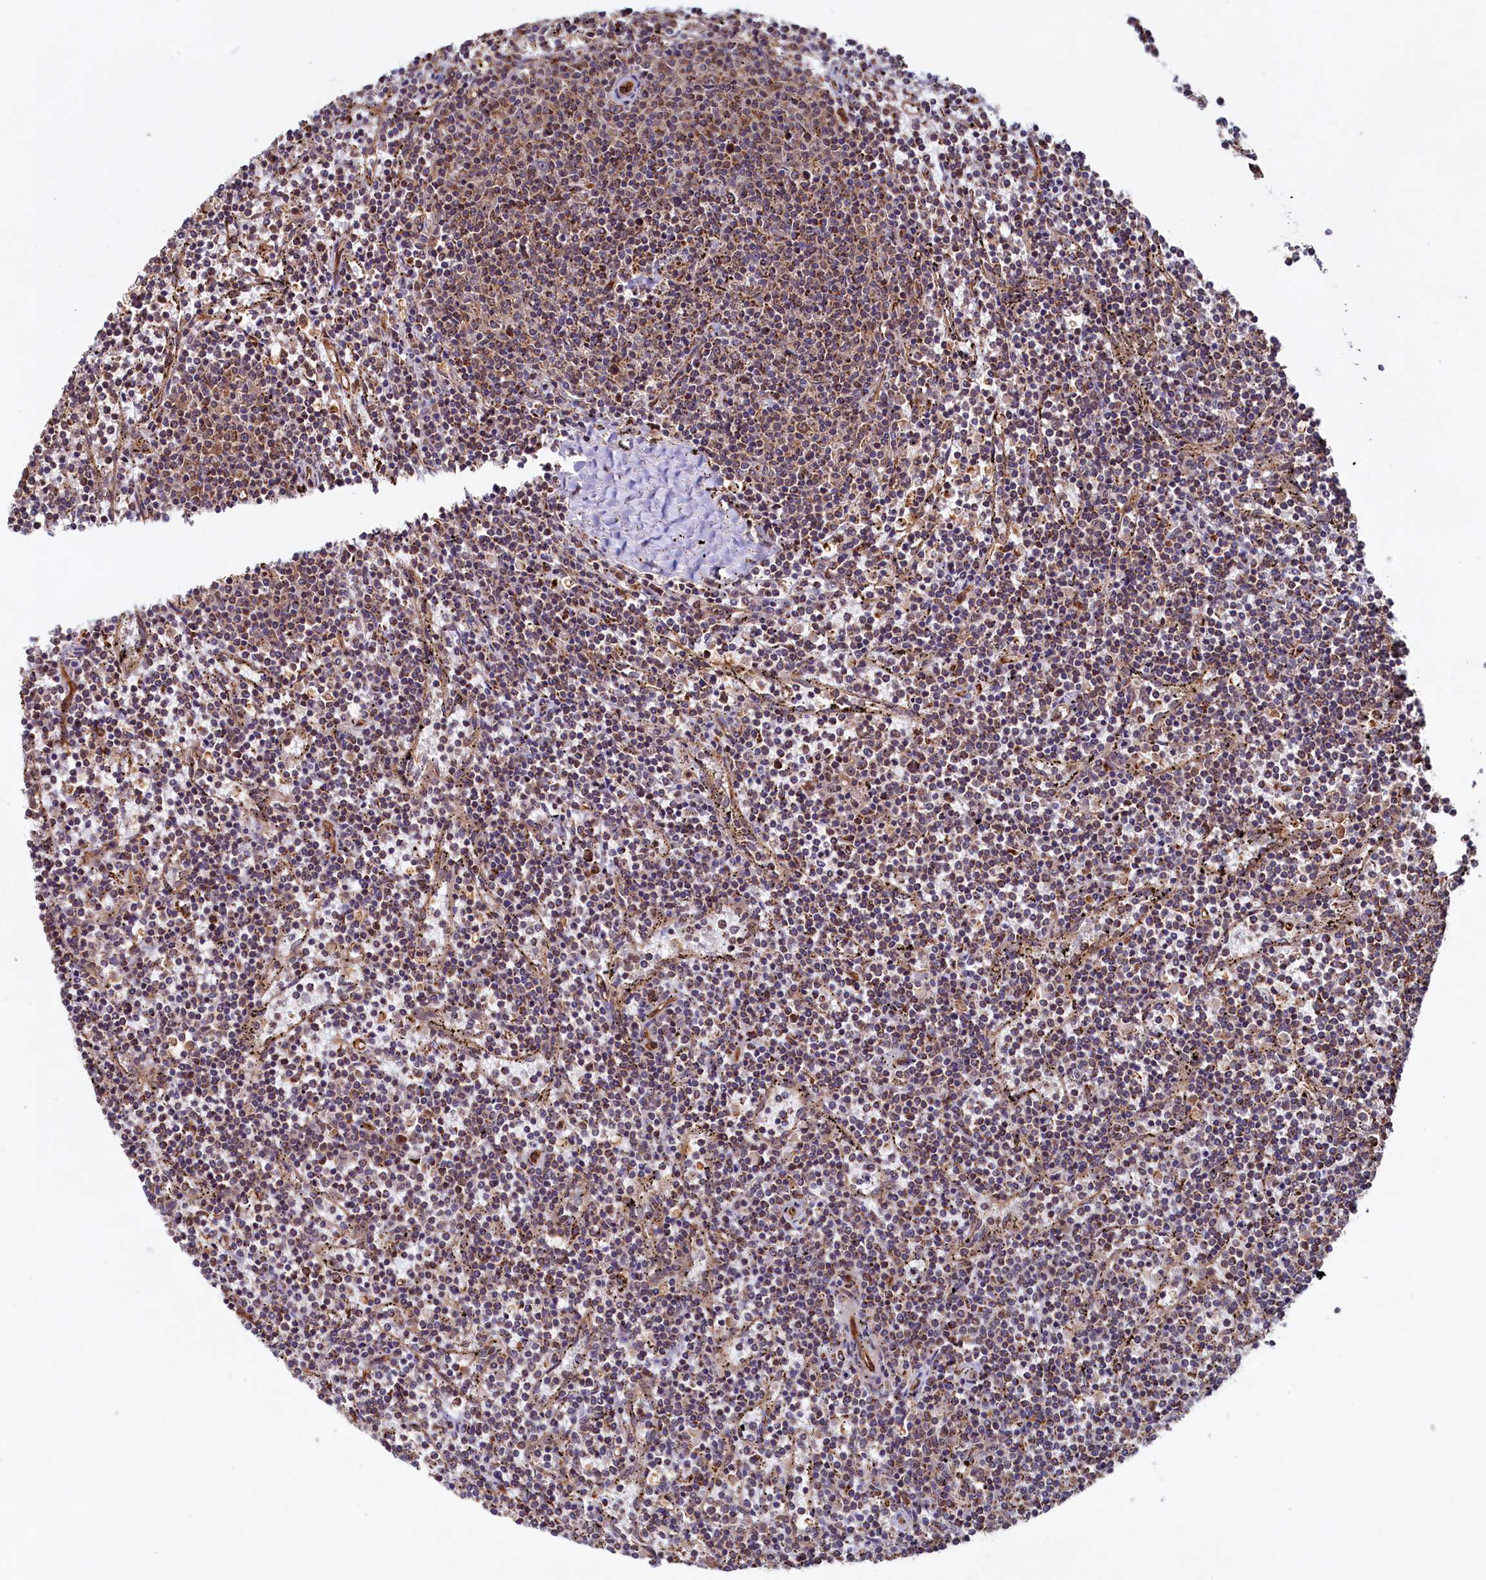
{"staining": {"intensity": "moderate", "quantity": "25%-75%", "location": "cytoplasmic/membranous"}, "tissue": "lymphoma", "cell_type": "Tumor cells", "image_type": "cancer", "snomed": [{"axis": "morphology", "description": "Malignant lymphoma, non-Hodgkin's type, Low grade"}, {"axis": "topography", "description": "Spleen"}], "caption": "Moderate cytoplasmic/membranous positivity is seen in about 25%-75% of tumor cells in lymphoma.", "gene": "UBE3B", "patient": {"sex": "female", "age": 50}}